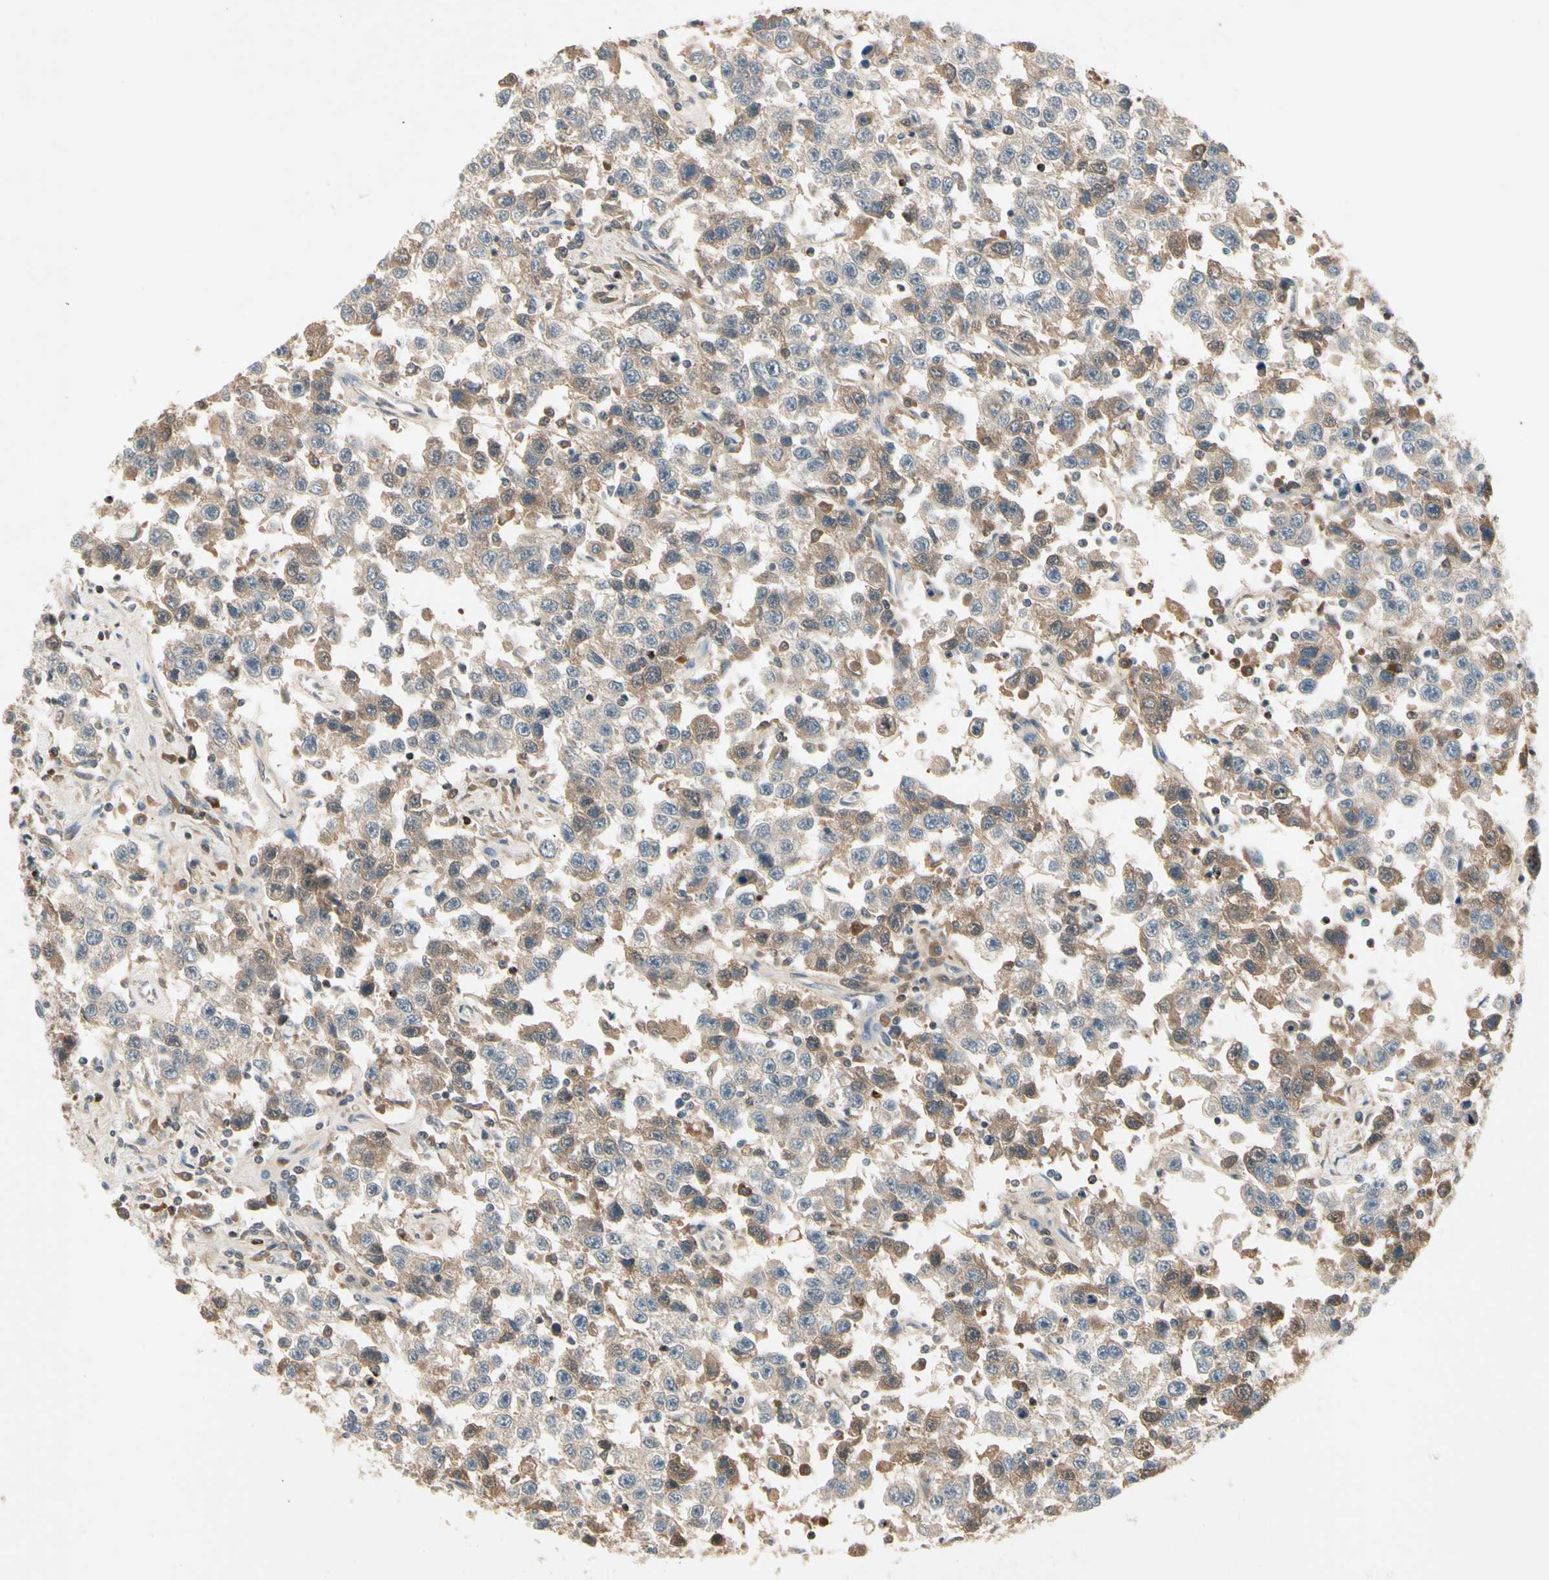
{"staining": {"intensity": "weak", "quantity": ">75%", "location": "cytoplasmic/membranous"}, "tissue": "testis cancer", "cell_type": "Tumor cells", "image_type": "cancer", "snomed": [{"axis": "morphology", "description": "Seminoma, NOS"}, {"axis": "topography", "description": "Testis"}], "caption": "Human testis cancer (seminoma) stained with a brown dye shows weak cytoplasmic/membranous positive staining in approximately >75% of tumor cells.", "gene": "CCL4", "patient": {"sex": "male", "age": 41}}